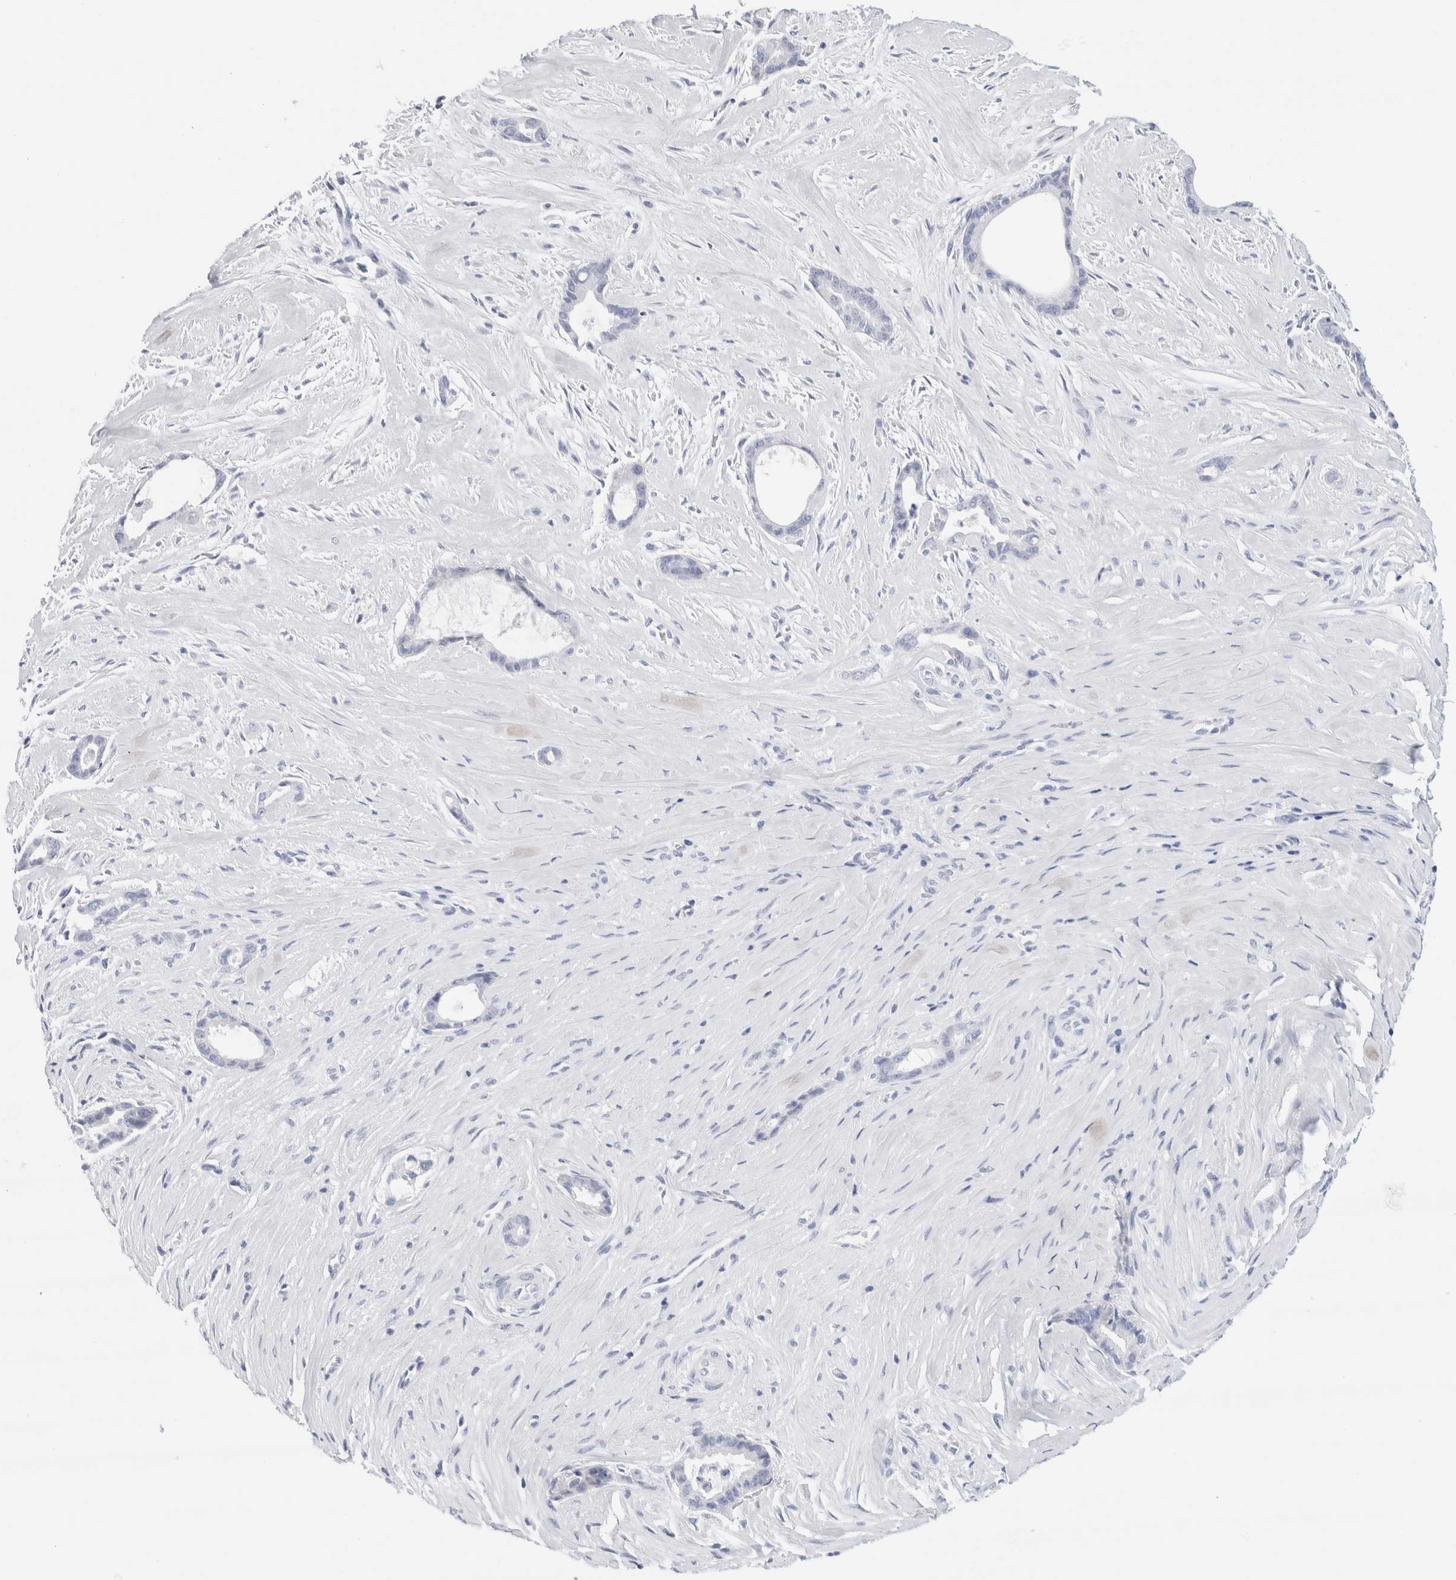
{"staining": {"intensity": "negative", "quantity": "none", "location": "none"}, "tissue": "liver cancer", "cell_type": "Tumor cells", "image_type": "cancer", "snomed": [{"axis": "morphology", "description": "Cholangiocarcinoma"}, {"axis": "topography", "description": "Liver"}], "caption": "A micrograph of human liver cancer (cholangiocarcinoma) is negative for staining in tumor cells.", "gene": "ECHDC2", "patient": {"sex": "female", "age": 55}}